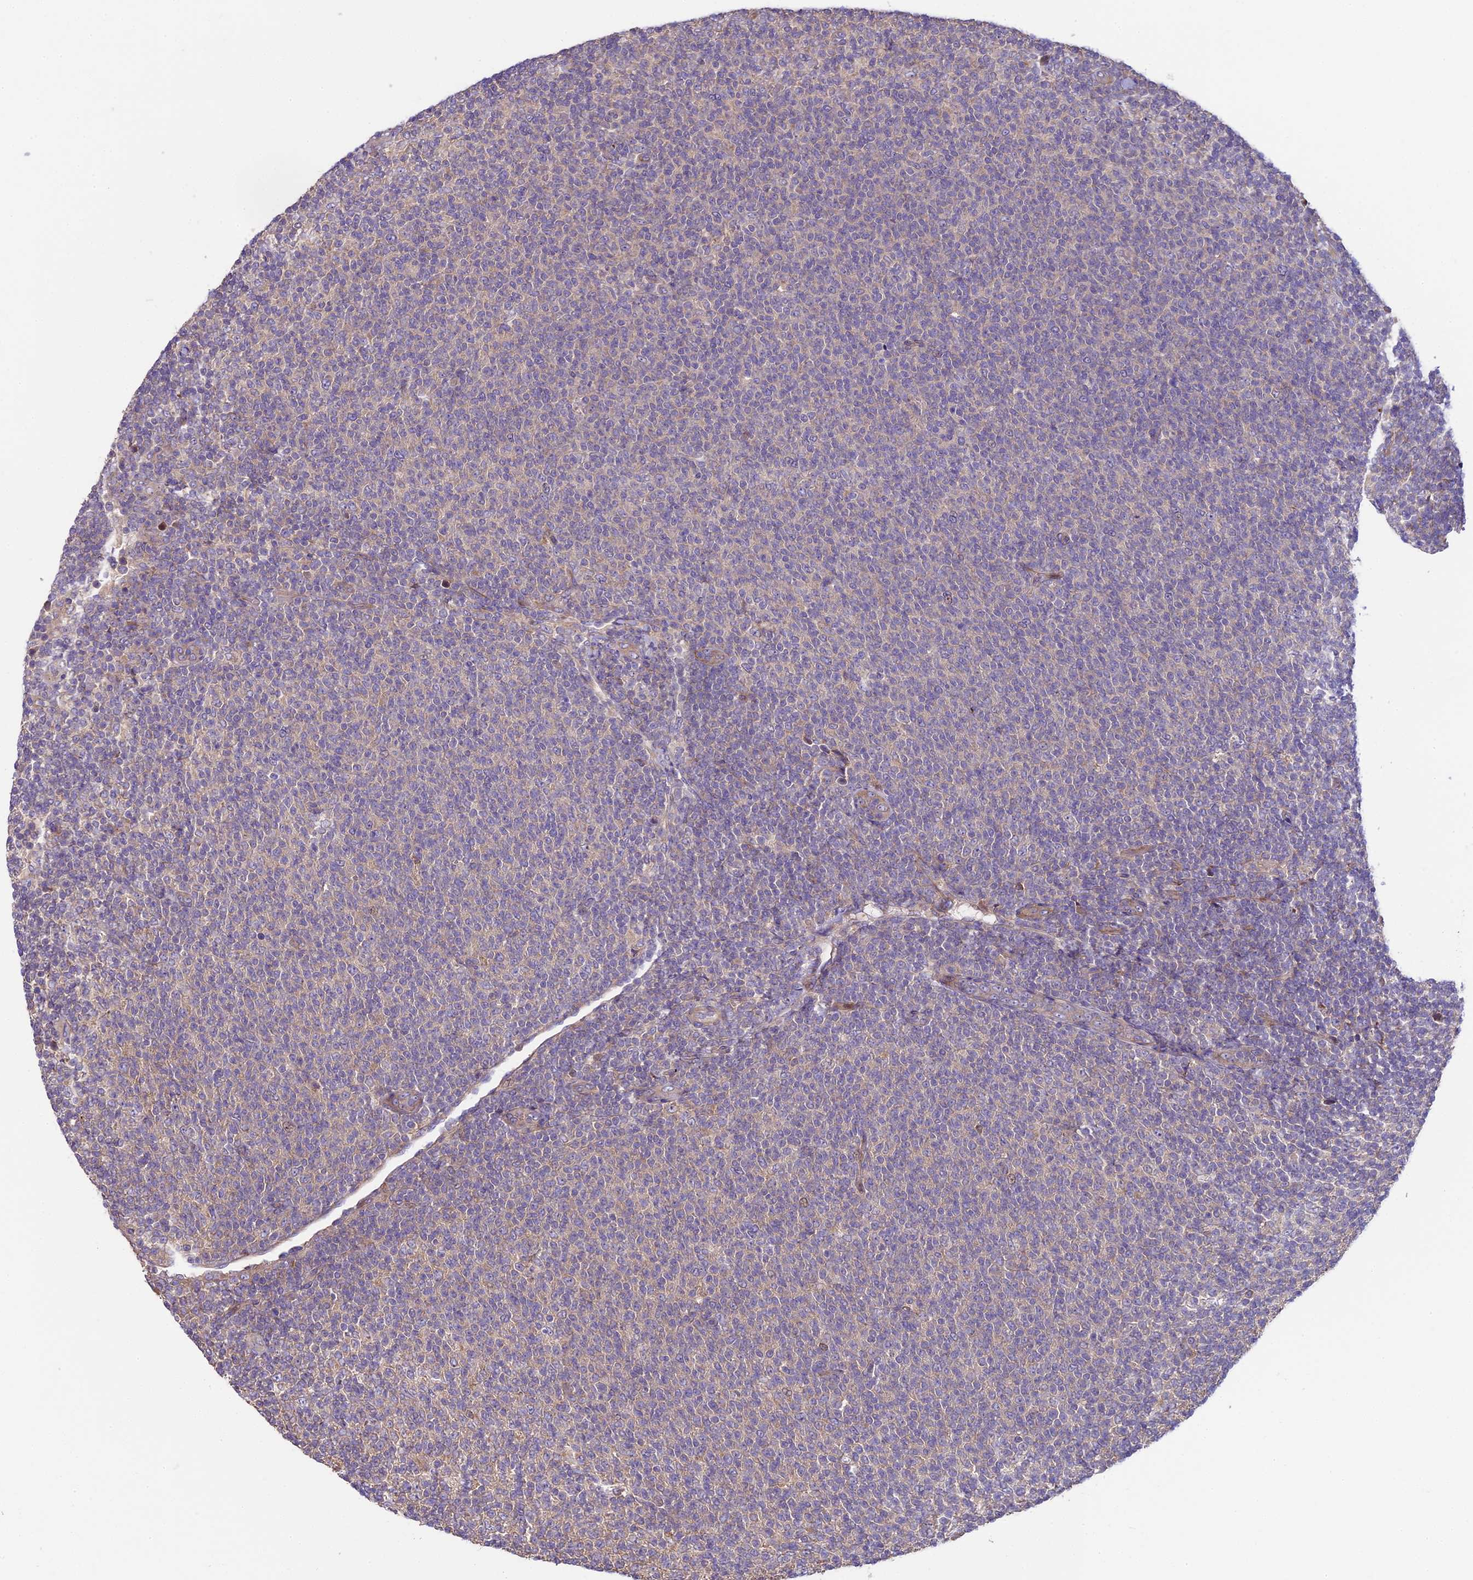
{"staining": {"intensity": "negative", "quantity": "none", "location": "none"}, "tissue": "lymphoma", "cell_type": "Tumor cells", "image_type": "cancer", "snomed": [{"axis": "morphology", "description": "Malignant lymphoma, non-Hodgkin's type, Low grade"}, {"axis": "topography", "description": "Lymph node"}], "caption": "A high-resolution photomicrograph shows immunohistochemistry (IHC) staining of lymphoma, which demonstrates no significant expression in tumor cells. The staining was performed using DAB to visualize the protein expression in brown, while the nuclei were stained in blue with hematoxylin (Magnification: 20x).", "gene": "SPIRE1", "patient": {"sex": "male", "age": 66}}